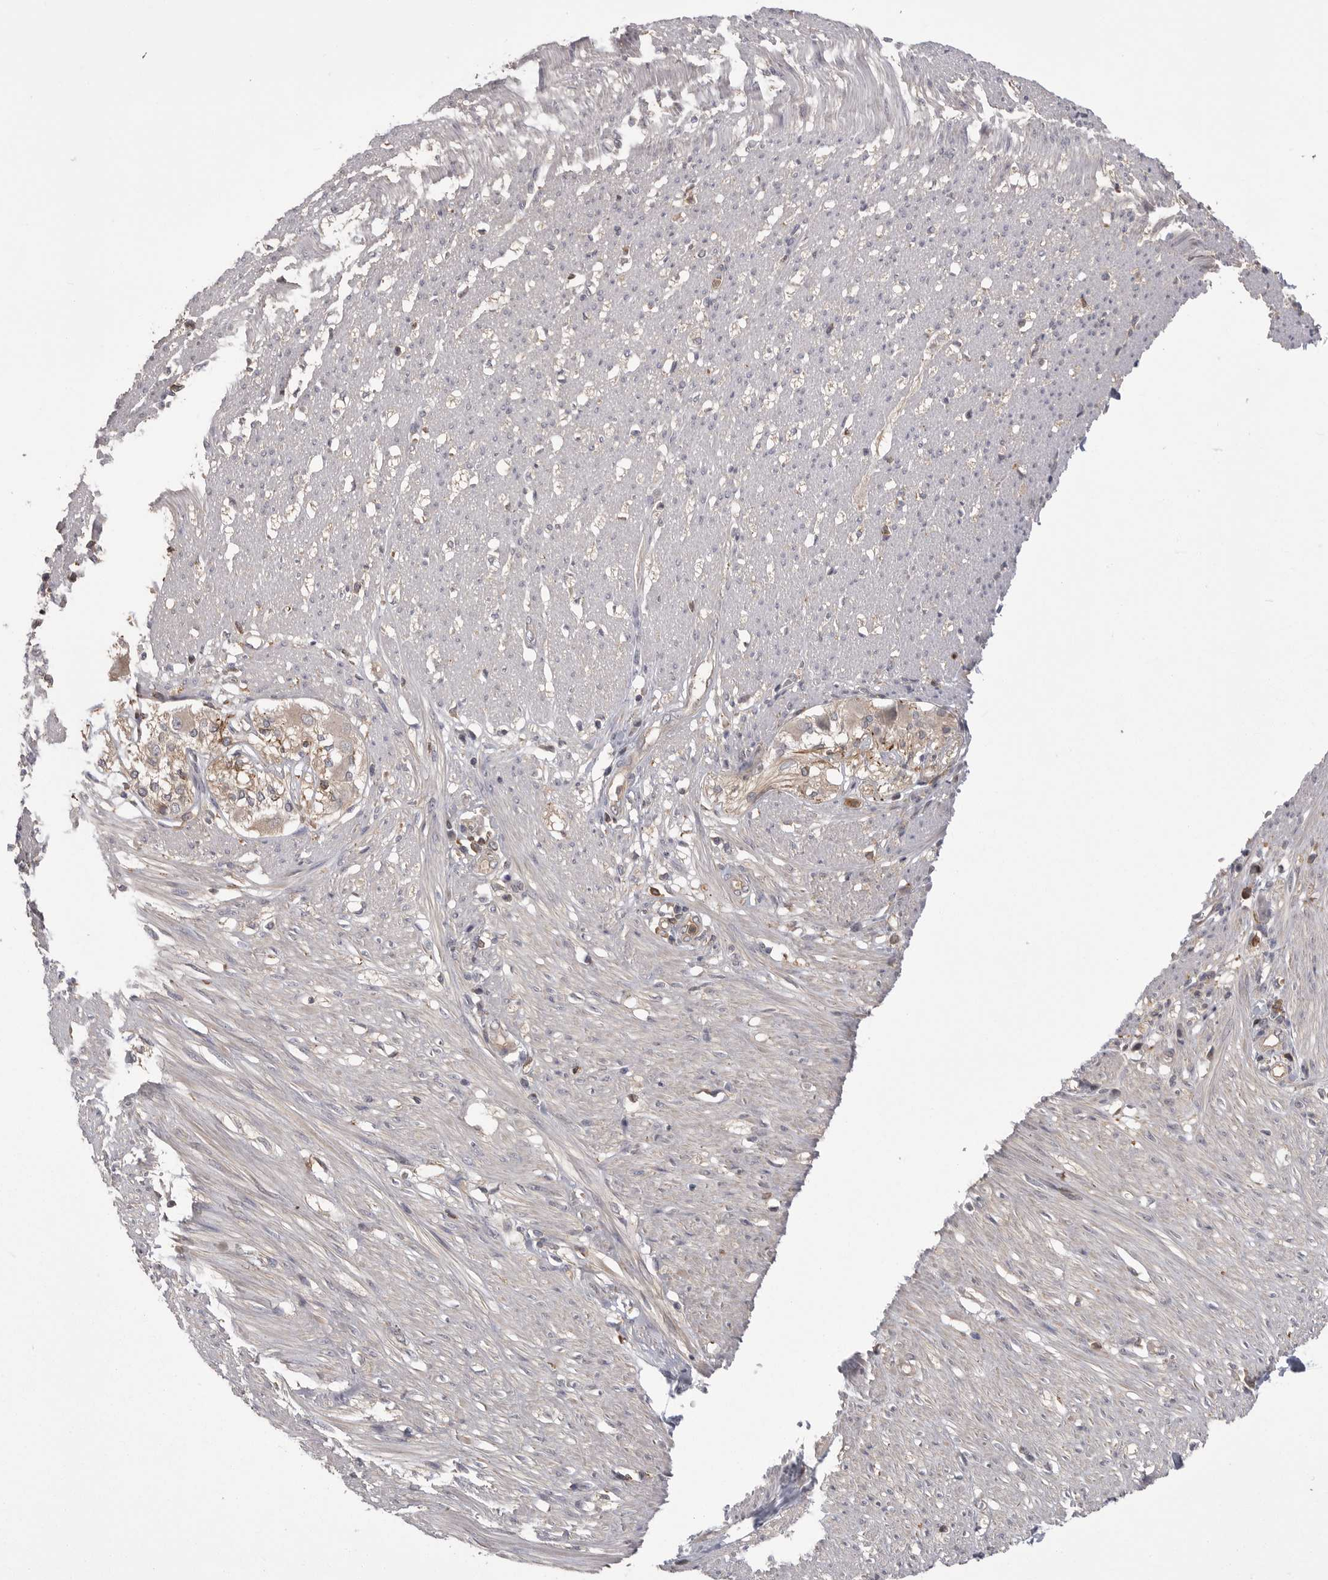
{"staining": {"intensity": "negative", "quantity": "none", "location": "none"}, "tissue": "smooth muscle", "cell_type": "Smooth muscle cells", "image_type": "normal", "snomed": [{"axis": "morphology", "description": "Normal tissue, NOS"}, {"axis": "morphology", "description": "Adenocarcinoma, NOS"}, {"axis": "topography", "description": "Colon"}, {"axis": "topography", "description": "Peripheral nerve tissue"}], "caption": "Histopathology image shows no significant protein positivity in smooth muscle cells of normal smooth muscle. (DAB immunohistochemistry with hematoxylin counter stain).", "gene": "TOP2A", "patient": {"sex": "male", "age": 14}}